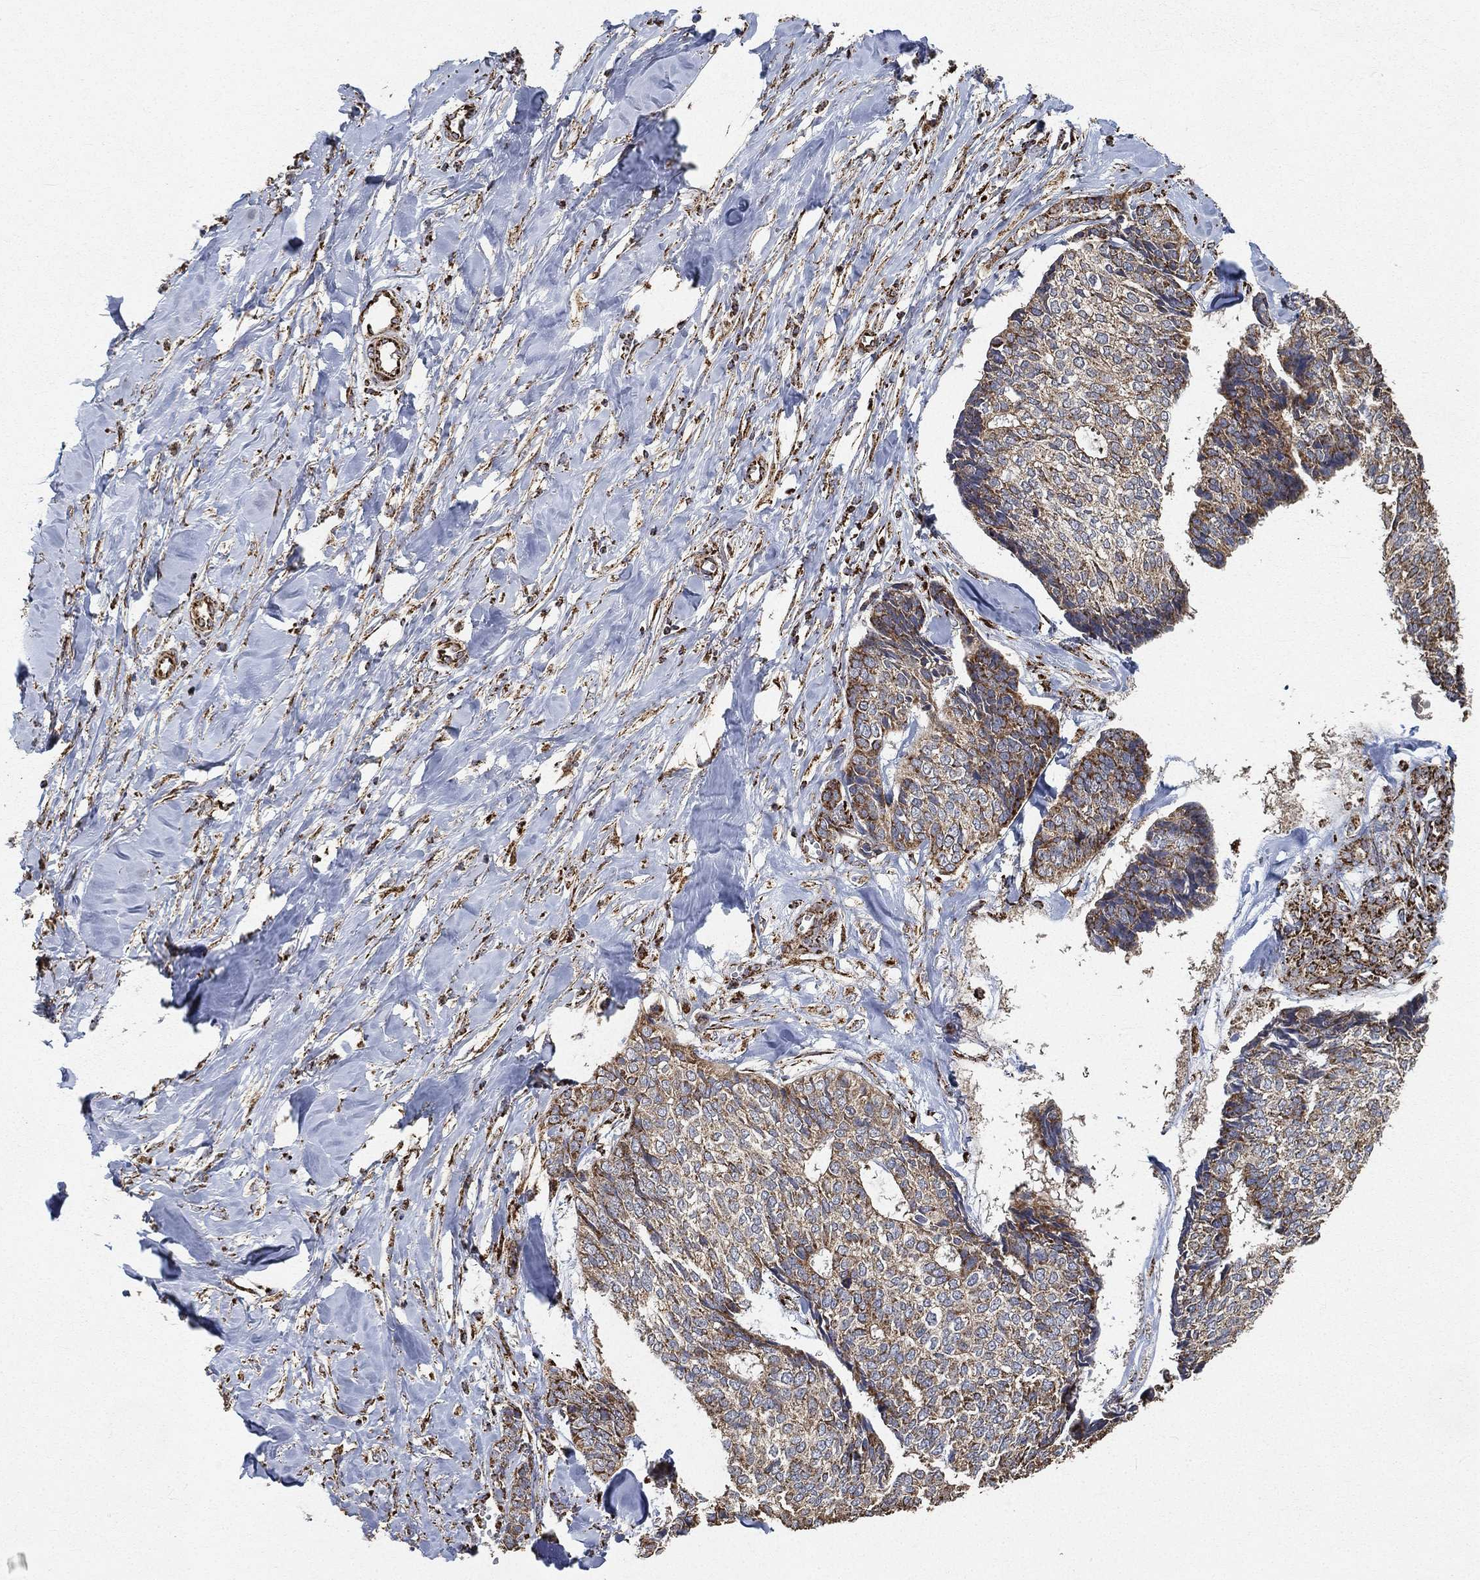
{"staining": {"intensity": "moderate", "quantity": ">75%", "location": "cytoplasmic/membranous"}, "tissue": "skin cancer", "cell_type": "Tumor cells", "image_type": "cancer", "snomed": [{"axis": "morphology", "description": "Basal cell carcinoma"}, {"axis": "topography", "description": "Skin"}], "caption": "IHC histopathology image of skin basal cell carcinoma stained for a protein (brown), which displays medium levels of moderate cytoplasmic/membranous staining in about >75% of tumor cells.", "gene": "SLC38A7", "patient": {"sex": "male", "age": 86}}